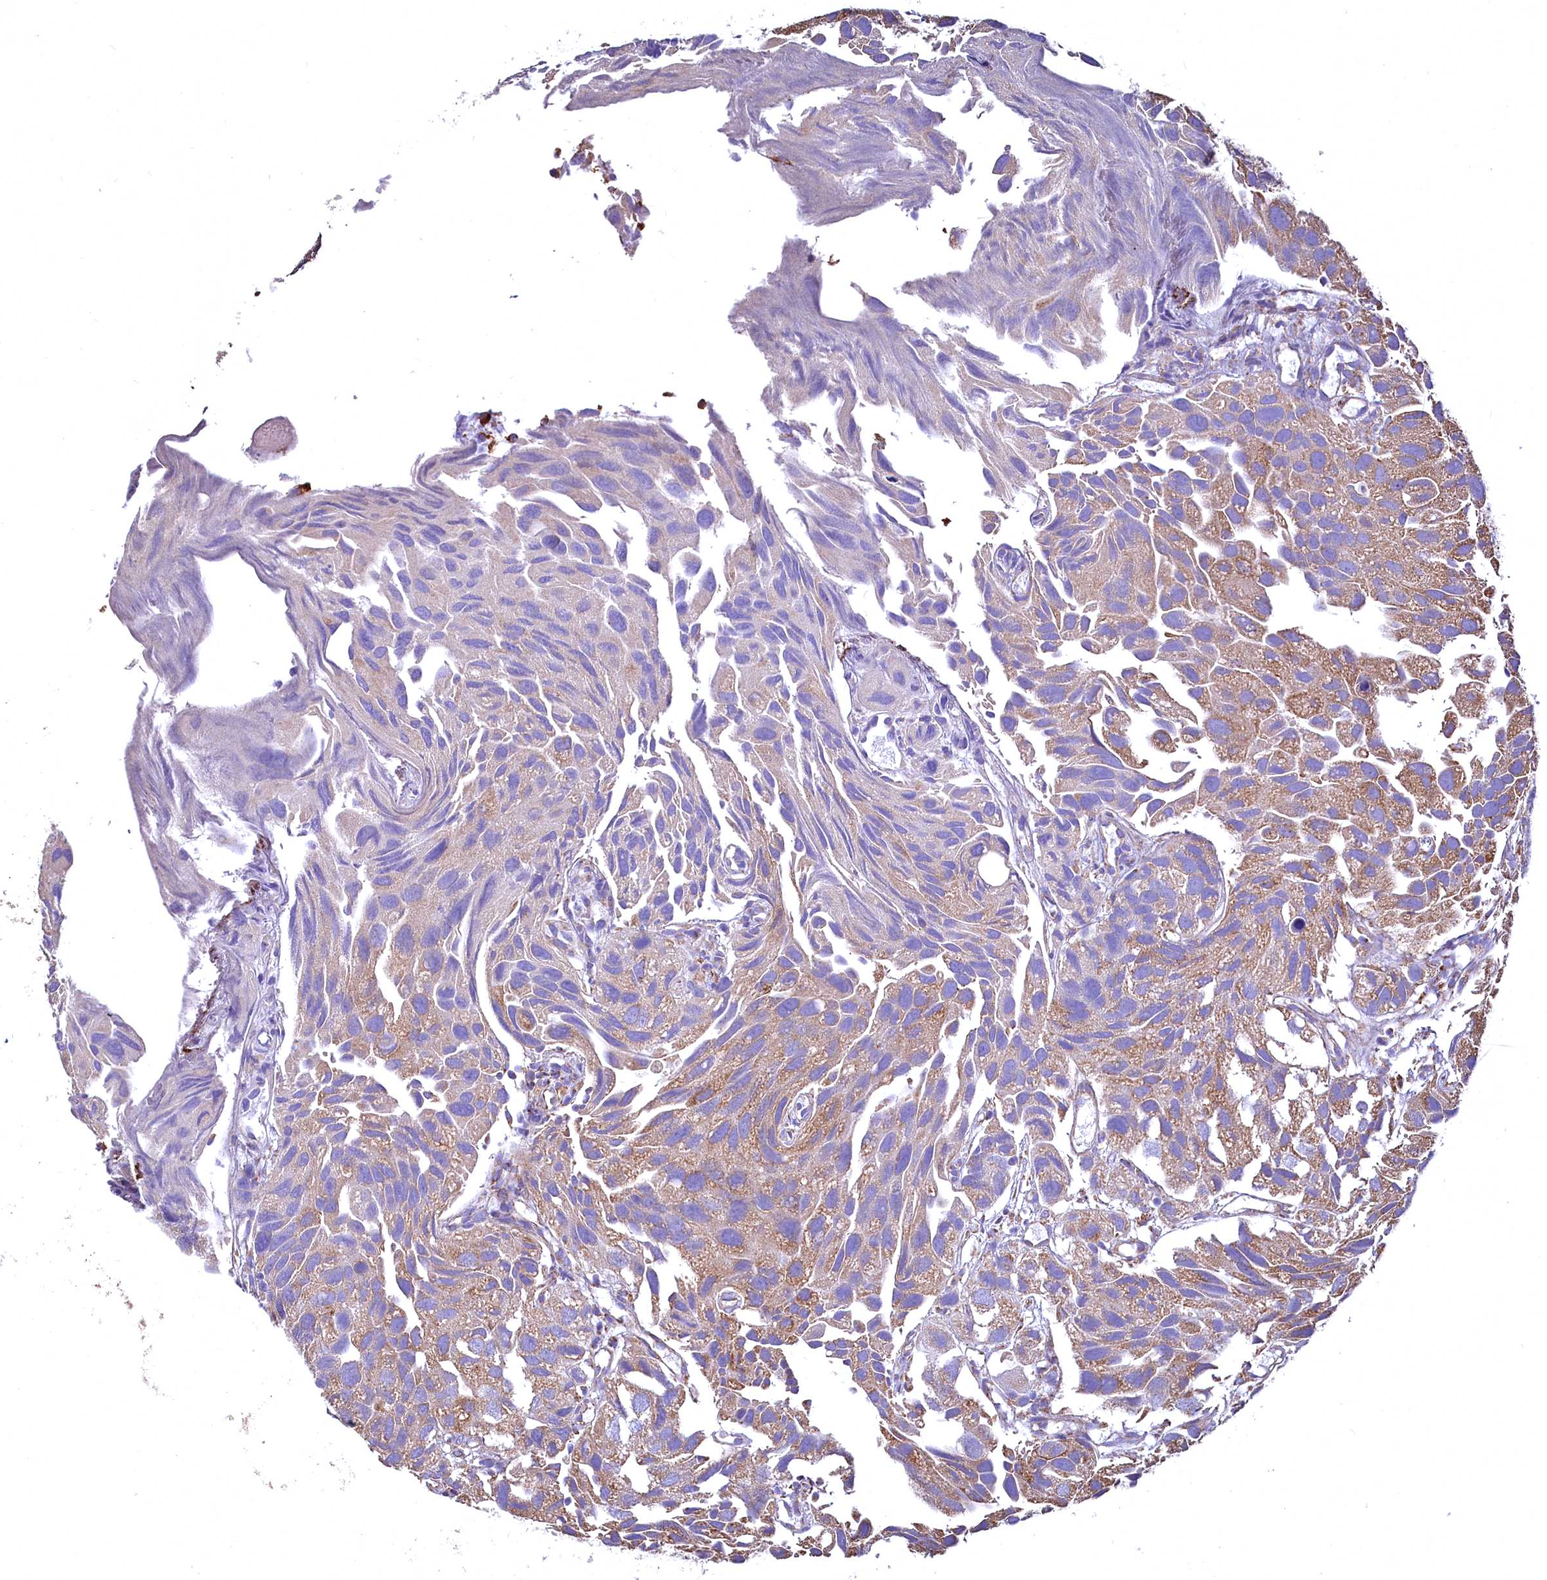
{"staining": {"intensity": "moderate", "quantity": "25%-75%", "location": "cytoplasmic/membranous"}, "tissue": "urothelial cancer", "cell_type": "Tumor cells", "image_type": "cancer", "snomed": [{"axis": "morphology", "description": "Urothelial carcinoma, High grade"}, {"axis": "topography", "description": "Urinary bladder"}], "caption": "Approximately 25%-75% of tumor cells in high-grade urothelial carcinoma reveal moderate cytoplasmic/membranous protein positivity as visualized by brown immunohistochemical staining.", "gene": "NUDT15", "patient": {"sex": "female", "age": 75}}